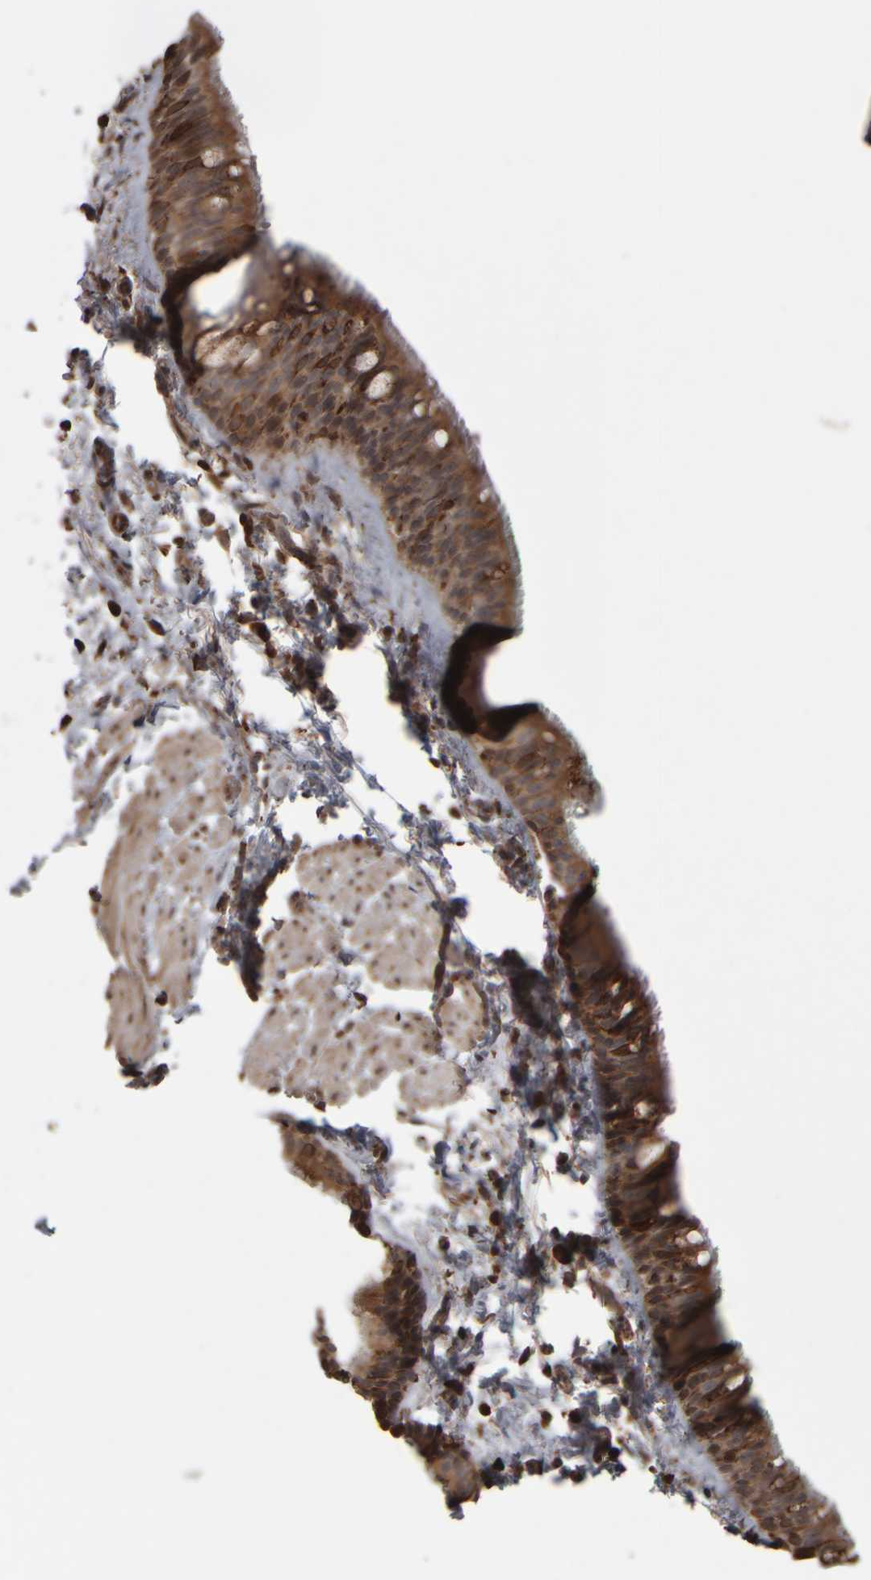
{"staining": {"intensity": "strong", "quantity": ">75%", "location": "cytoplasmic/membranous"}, "tissue": "bronchus", "cell_type": "Respiratory epithelial cells", "image_type": "normal", "snomed": [{"axis": "morphology", "description": "Normal tissue, NOS"}, {"axis": "topography", "description": "Cartilage tissue"}, {"axis": "topography", "description": "Bronchus"}, {"axis": "topography", "description": "Lung"}], "caption": "Human bronchus stained with a brown dye displays strong cytoplasmic/membranous positive positivity in about >75% of respiratory epithelial cells.", "gene": "AGBL3", "patient": {"sex": "male", "age": 64}}